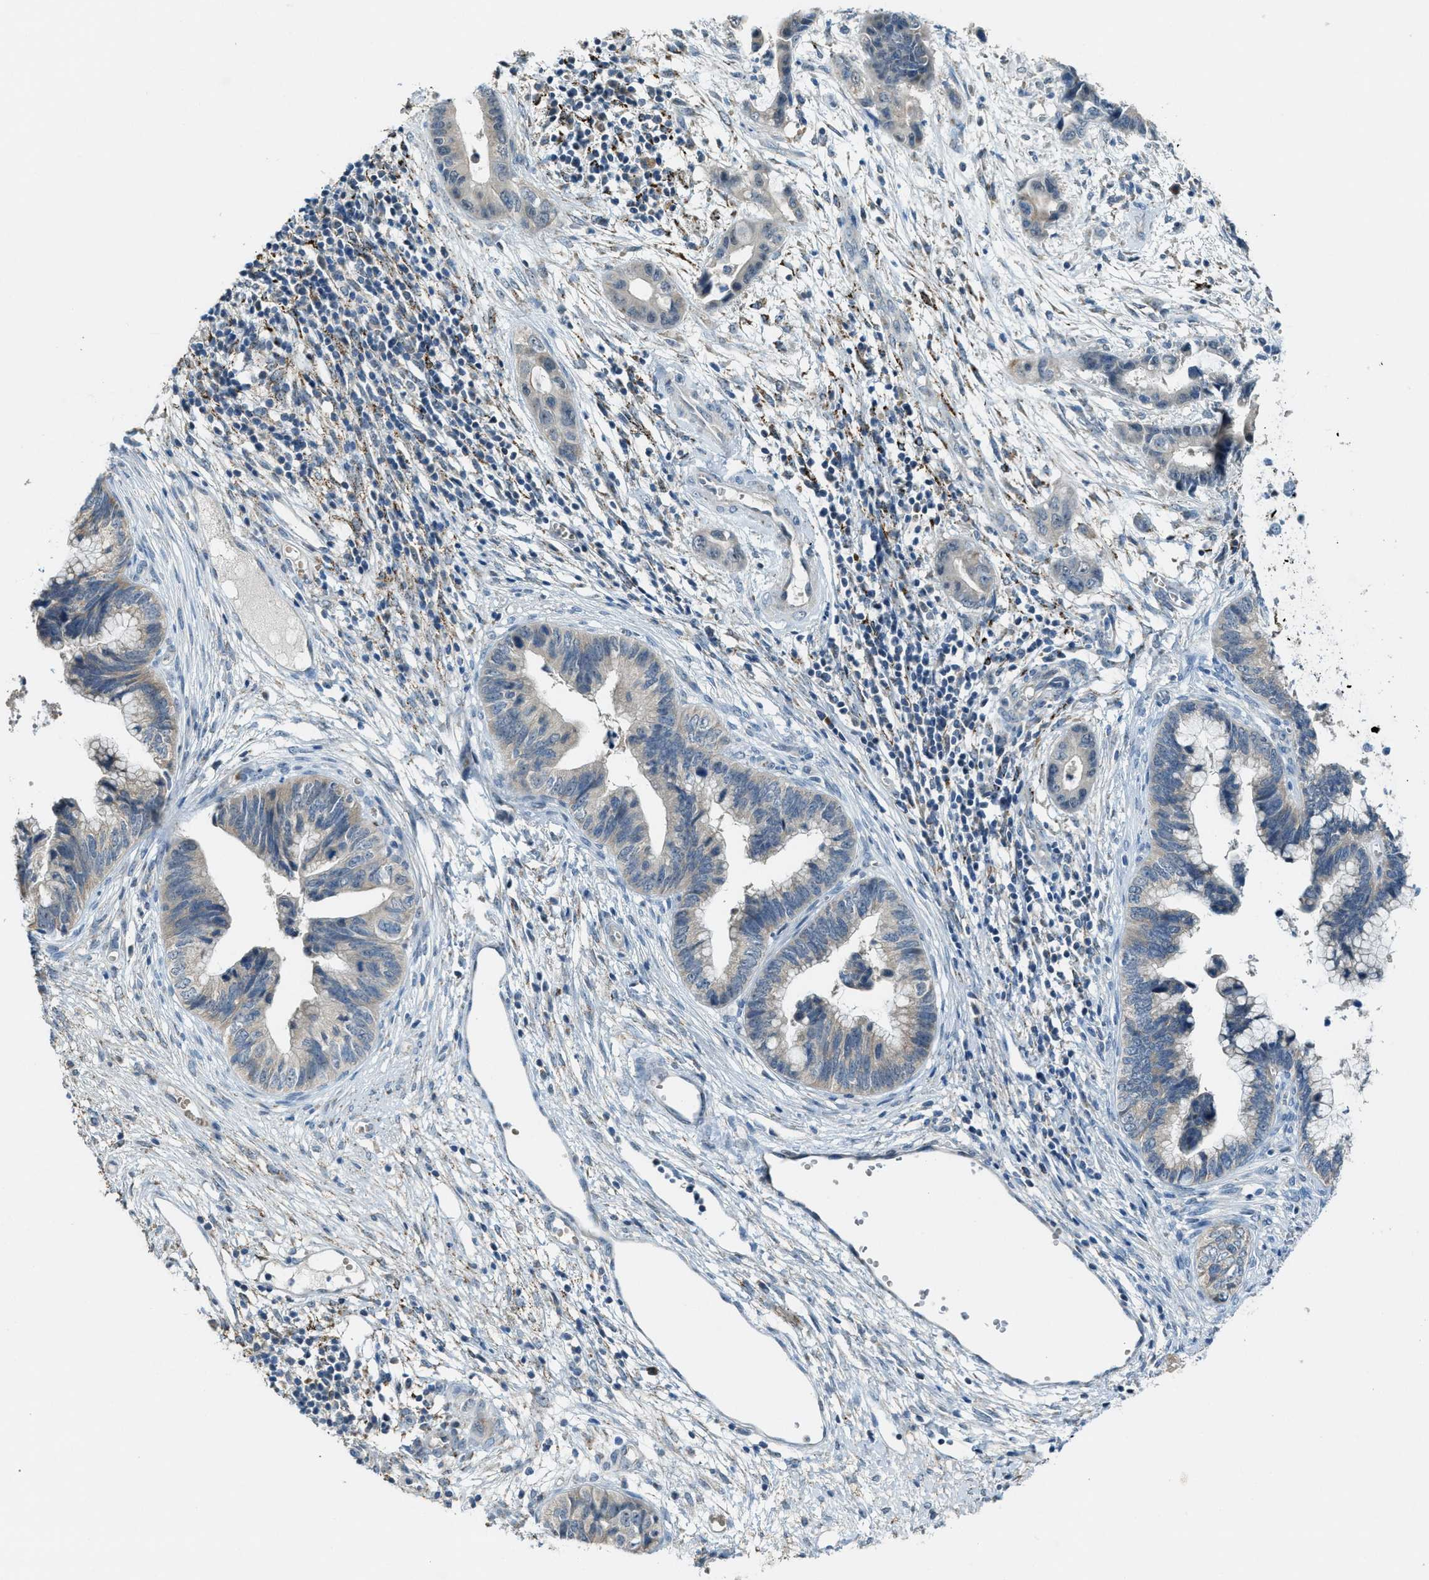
{"staining": {"intensity": "negative", "quantity": "none", "location": "none"}, "tissue": "cervical cancer", "cell_type": "Tumor cells", "image_type": "cancer", "snomed": [{"axis": "morphology", "description": "Adenocarcinoma, NOS"}, {"axis": "topography", "description": "Cervix"}], "caption": "An image of human adenocarcinoma (cervical) is negative for staining in tumor cells.", "gene": "CDON", "patient": {"sex": "female", "age": 44}}